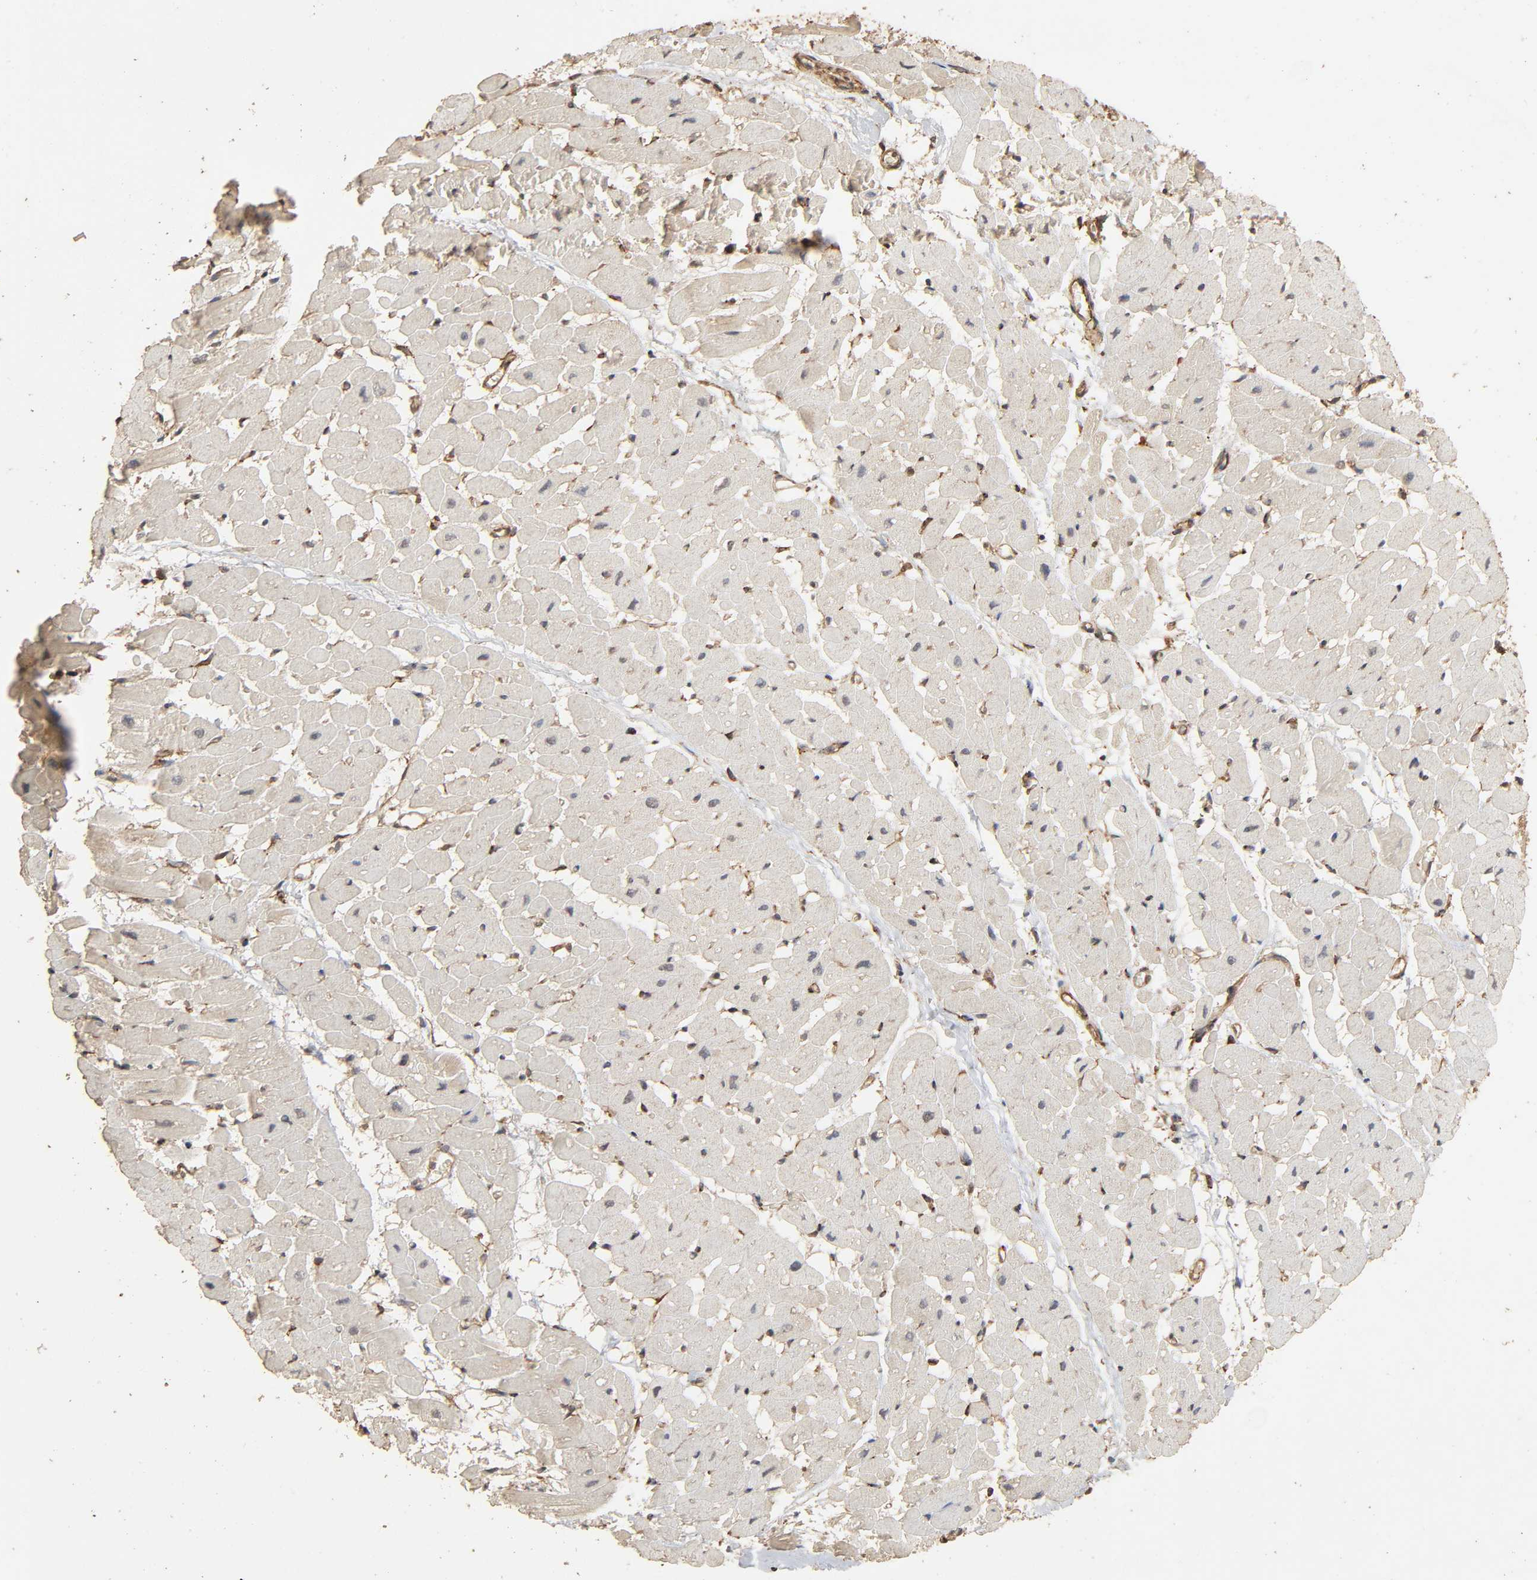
{"staining": {"intensity": "weak", "quantity": "25%-75%", "location": "cytoplasmic/membranous"}, "tissue": "heart muscle", "cell_type": "Cardiomyocytes", "image_type": "normal", "snomed": [{"axis": "morphology", "description": "Normal tissue, NOS"}, {"axis": "topography", "description": "Heart"}], "caption": "Immunohistochemistry histopathology image of unremarkable human heart muscle stained for a protein (brown), which exhibits low levels of weak cytoplasmic/membranous expression in approximately 25%-75% of cardiomyocytes.", "gene": "RPS6KA6", "patient": {"sex": "male", "age": 45}}